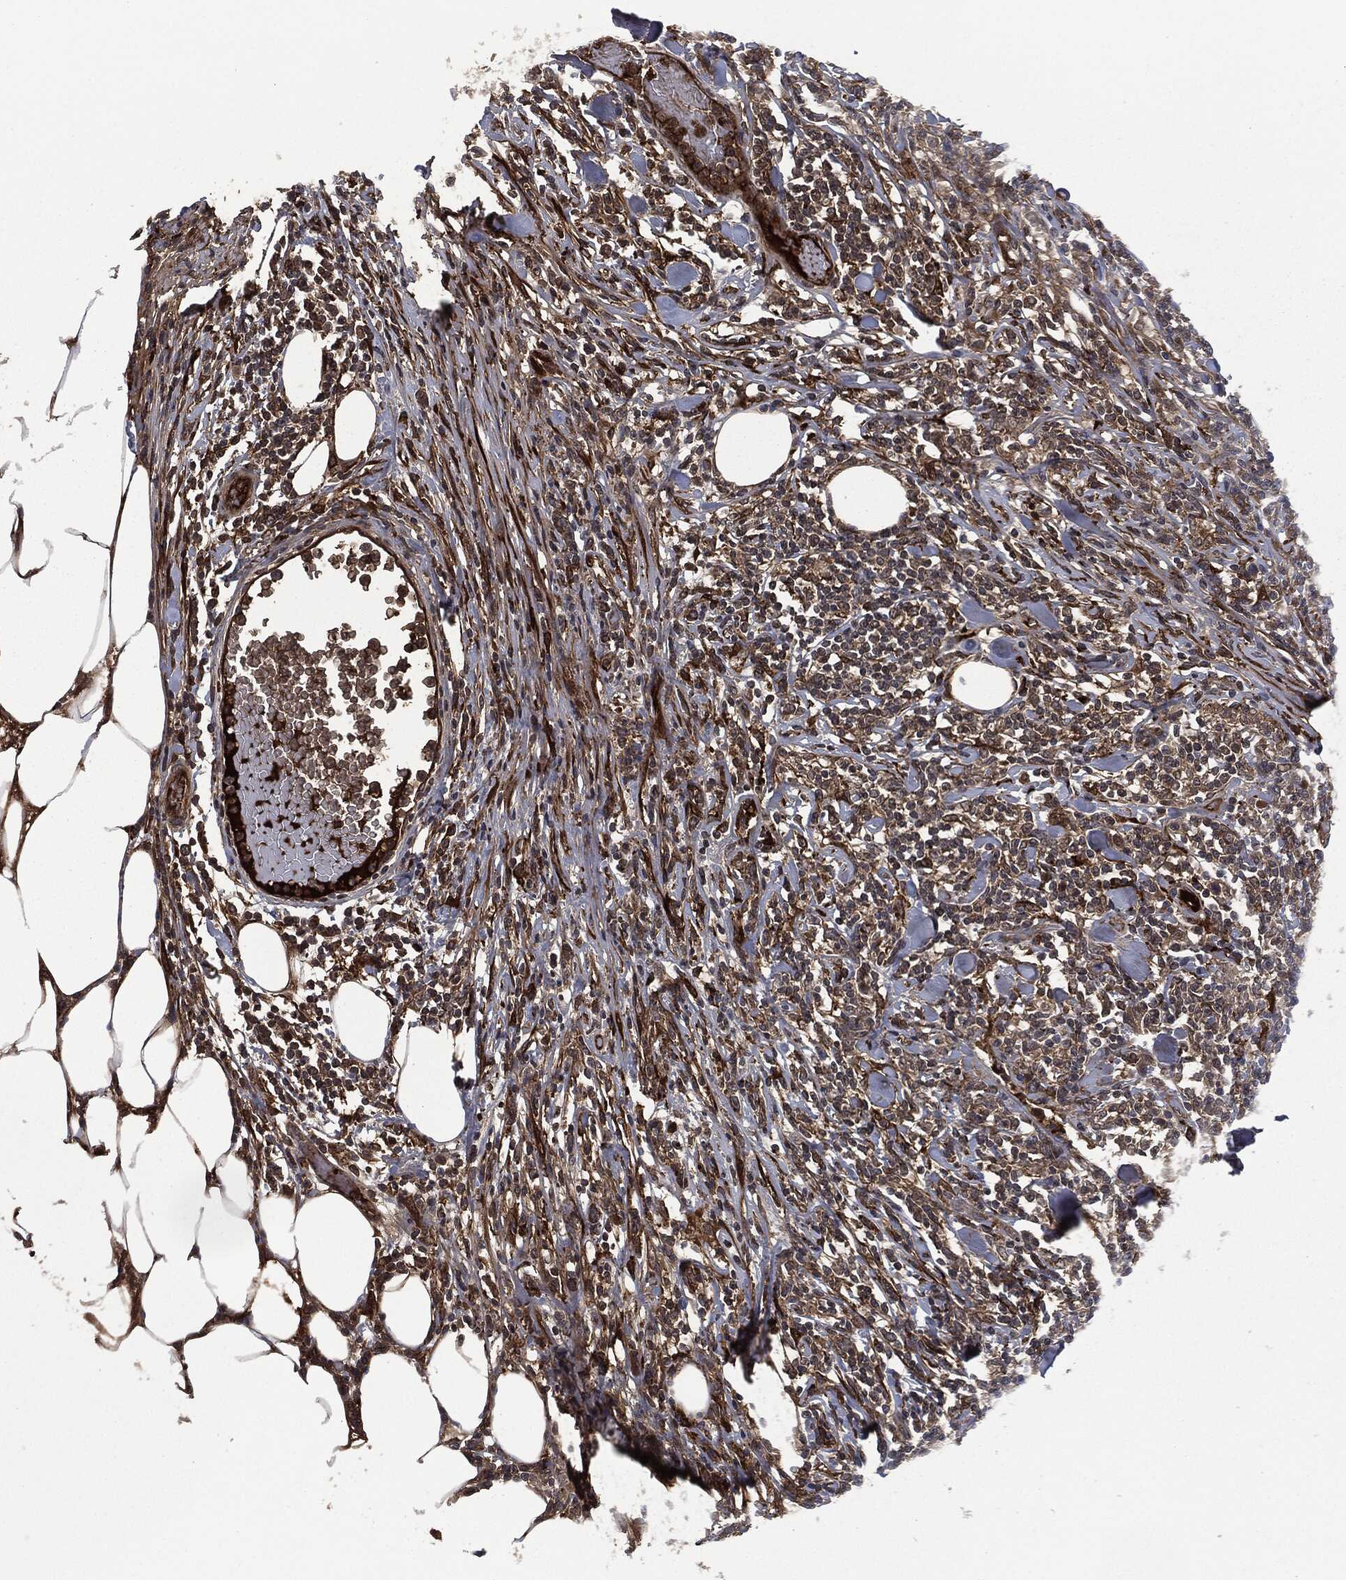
{"staining": {"intensity": "negative", "quantity": "none", "location": "none"}, "tissue": "lymphoma", "cell_type": "Tumor cells", "image_type": "cancer", "snomed": [{"axis": "morphology", "description": "Malignant lymphoma, non-Hodgkin's type, High grade"}, {"axis": "topography", "description": "Lymph node"}], "caption": "A high-resolution histopathology image shows immunohistochemistry staining of lymphoma, which displays no significant staining in tumor cells.", "gene": "CRABP2", "patient": {"sex": "female", "age": 84}}